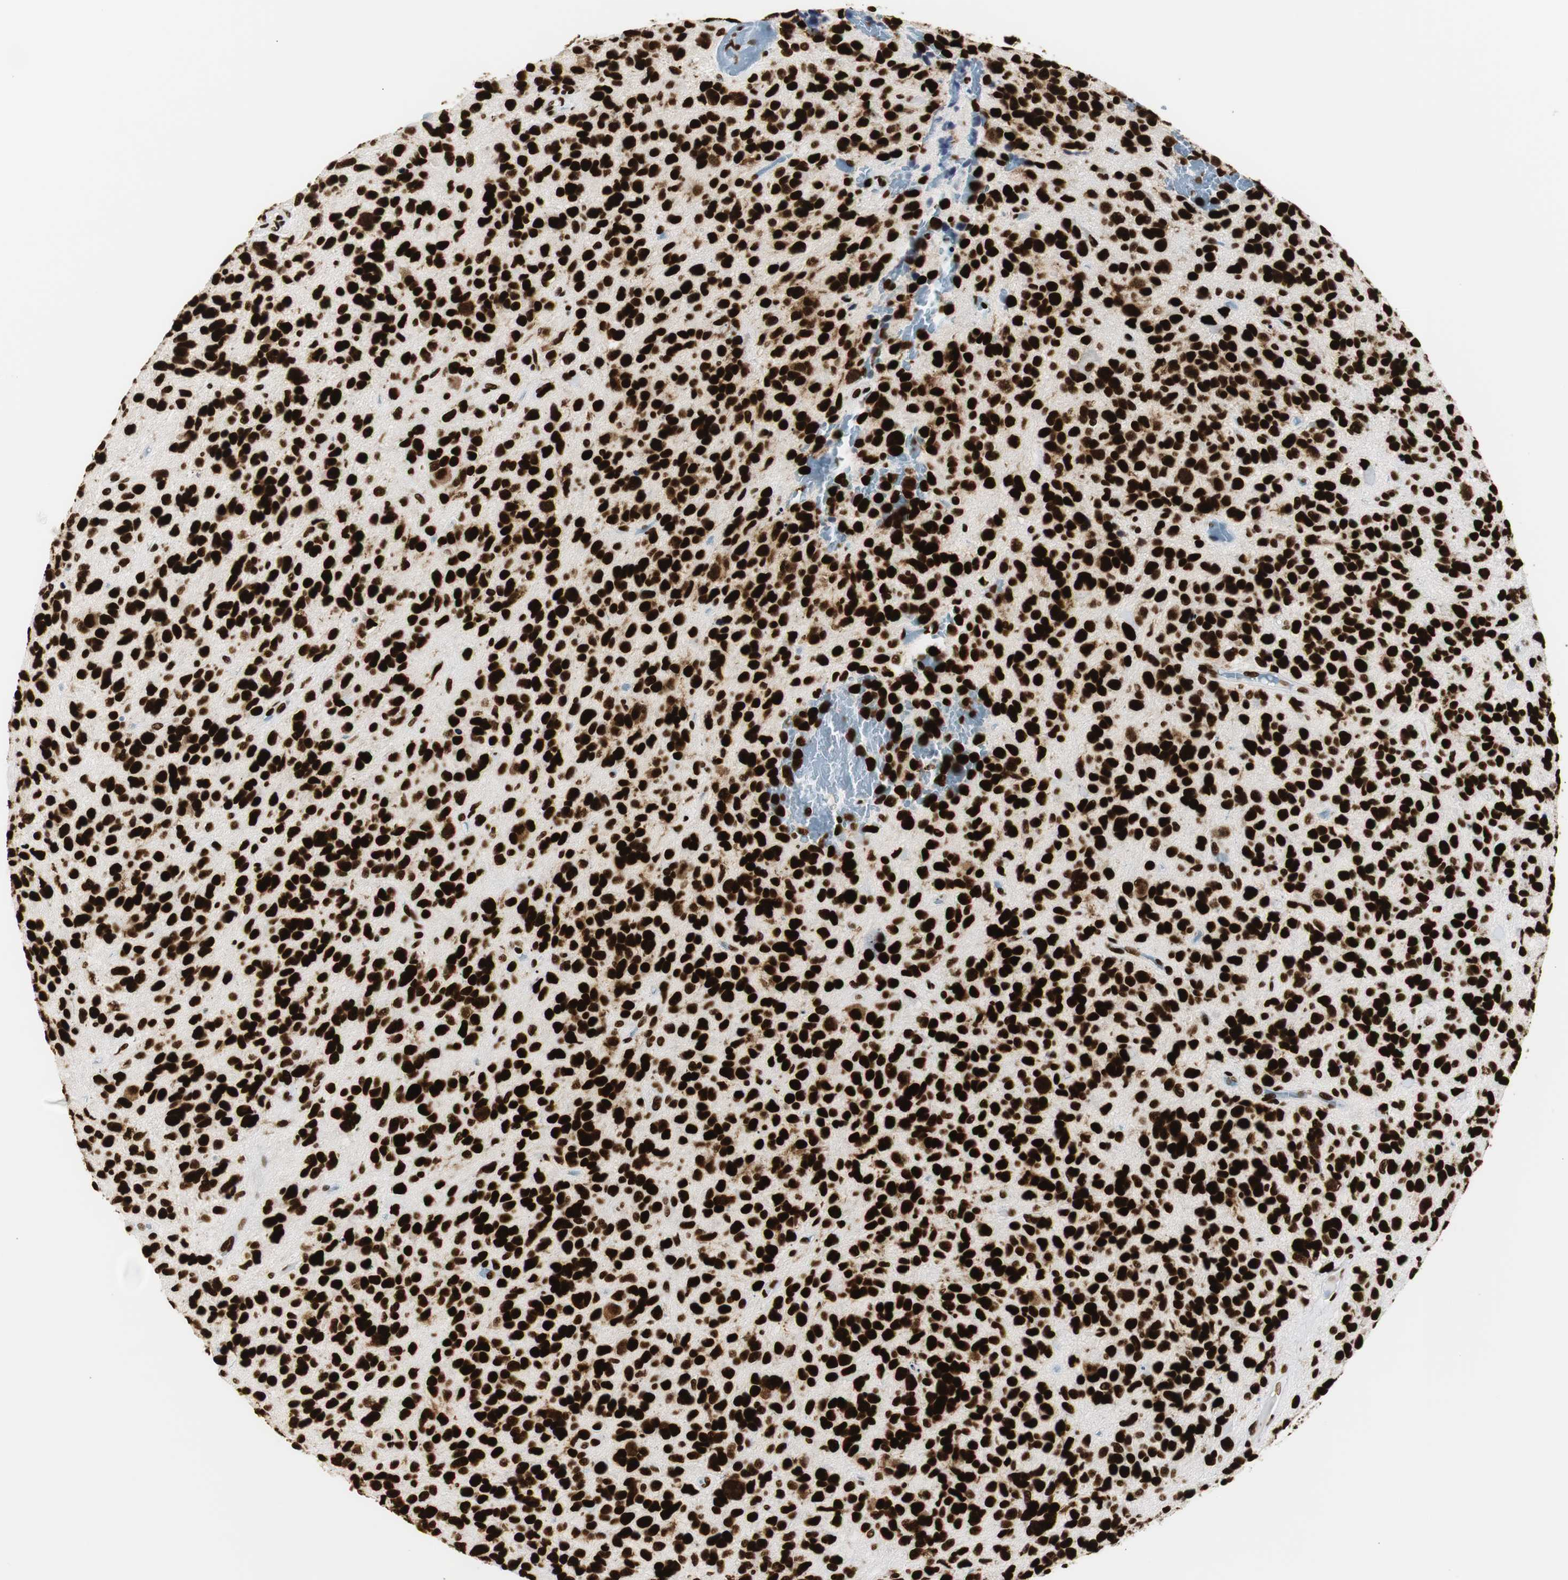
{"staining": {"intensity": "strong", "quantity": ">75%", "location": "nuclear"}, "tissue": "glioma", "cell_type": "Tumor cells", "image_type": "cancer", "snomed": [{"axis": "morphology", "description": "Glioma, malignant, High grade"}, {"axis": "topography", "description": "Brain"}], "caption": "A high amount of strong nuclear staining is identified in about >75% of tumor cells in malignant glioma (high-grade) tissue. Using DAB (brown) and hematoxylin (blue) stains, captured at high magnification using brightfield microscopy.", "gene": "HNRNPH2", "patient": {"sex": "female", "age": 58}}